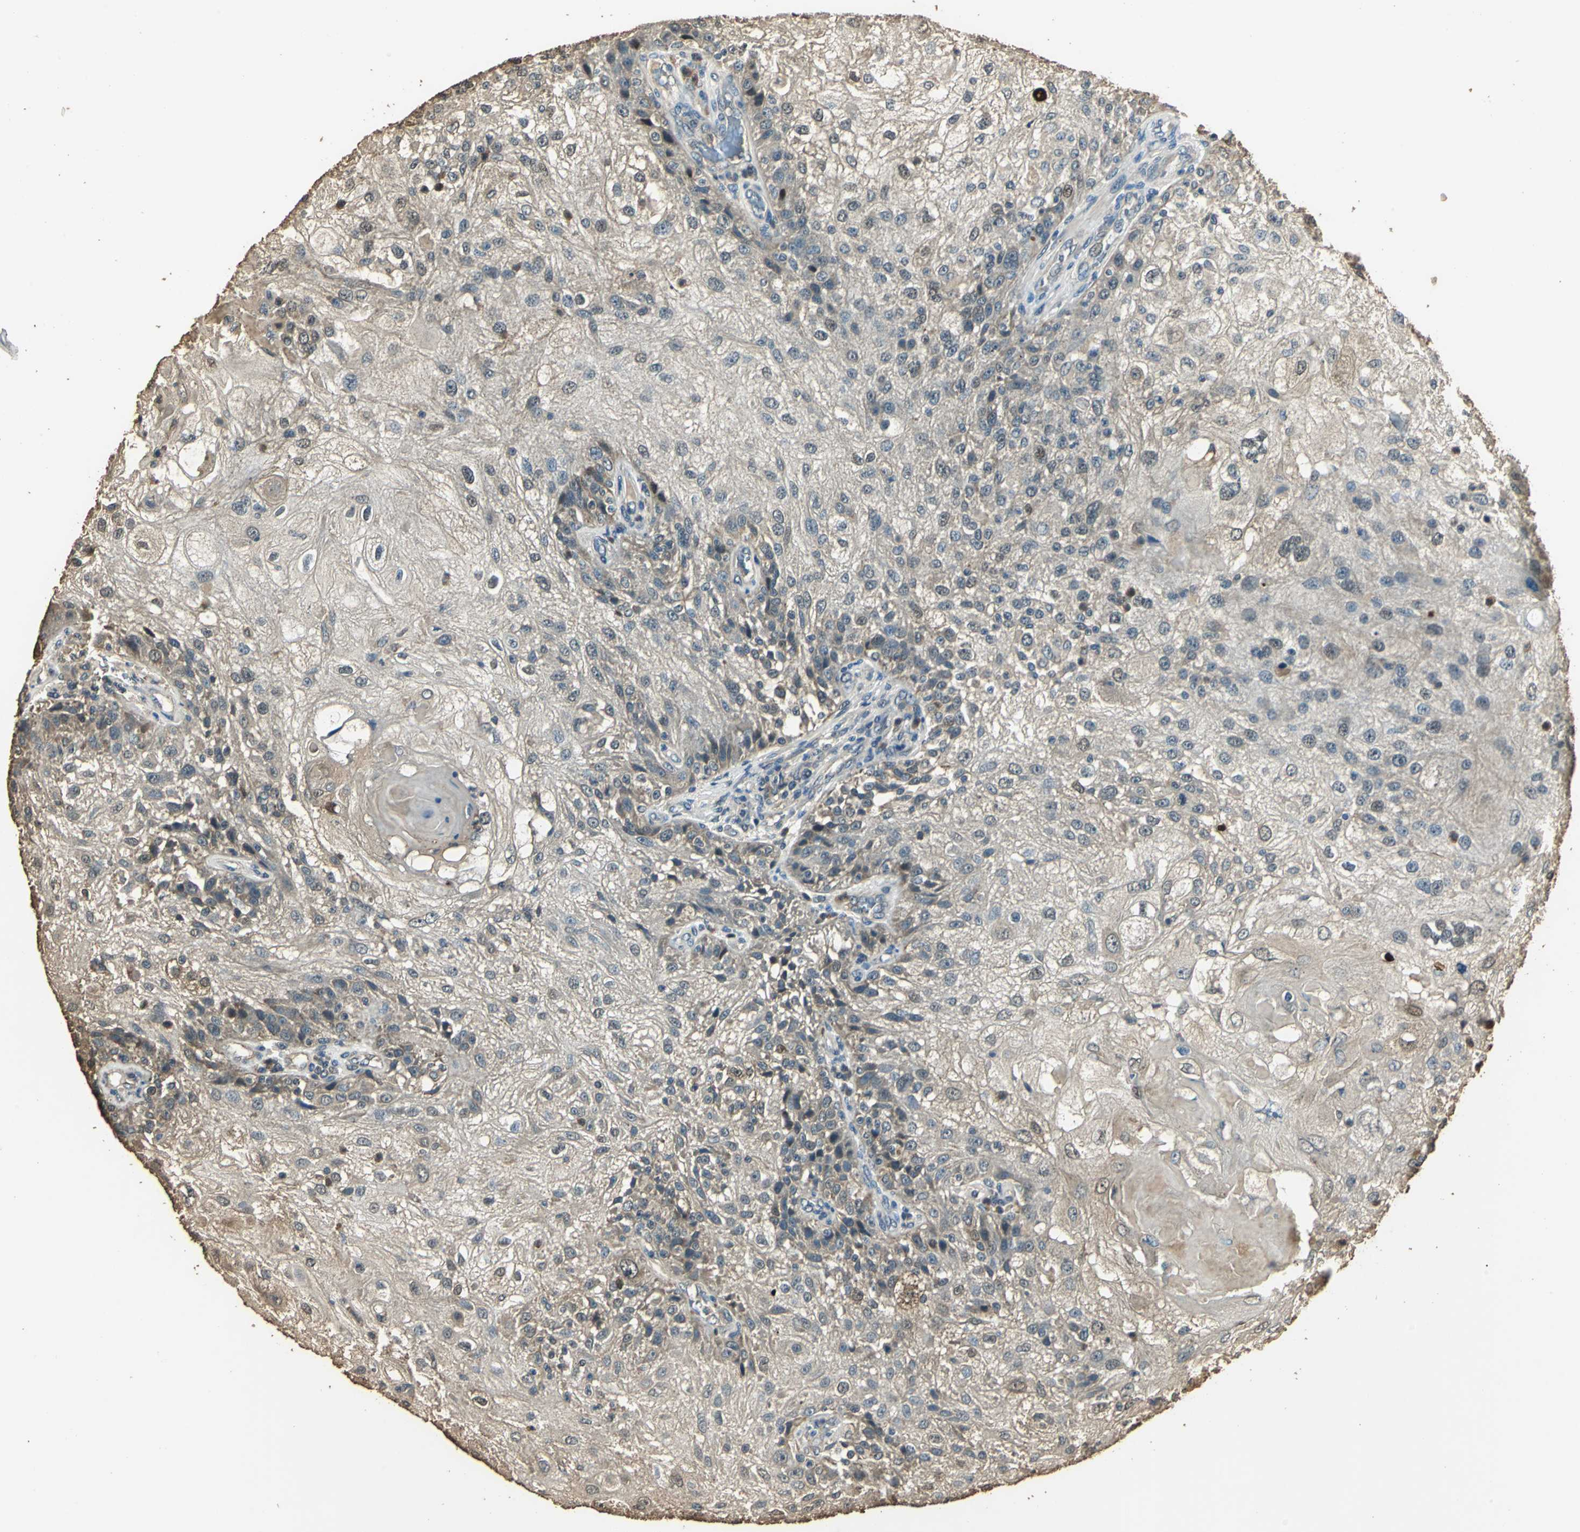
{"staining": {"intensity": "moderate", "quantity": ">75%", "location": "cytoplasmic/membranous"}, "tissue": "skin cancer", "cell_type": "Tumor cells", "image_type": "cancer", "snomed": [{"axis": "morphology", "description": "Normal tissue, NOS"}, {"axis": "morphology", "description": "Squamous cell carcinoma, NOS"}, {"axis": "topography", "description": "Skin"}], "caption": "Skin cancer (squamous cell carcinoma) was stained to show a protein in brown. There is medium levels of moderate cytoplasmic/membranous expression in approximately >75% of tumor cells. (Brightfield microscopy of DAB IHC at high magnification).", "gene": "TMPRSS4", "patient": {"sex": "female", "age": 83}}